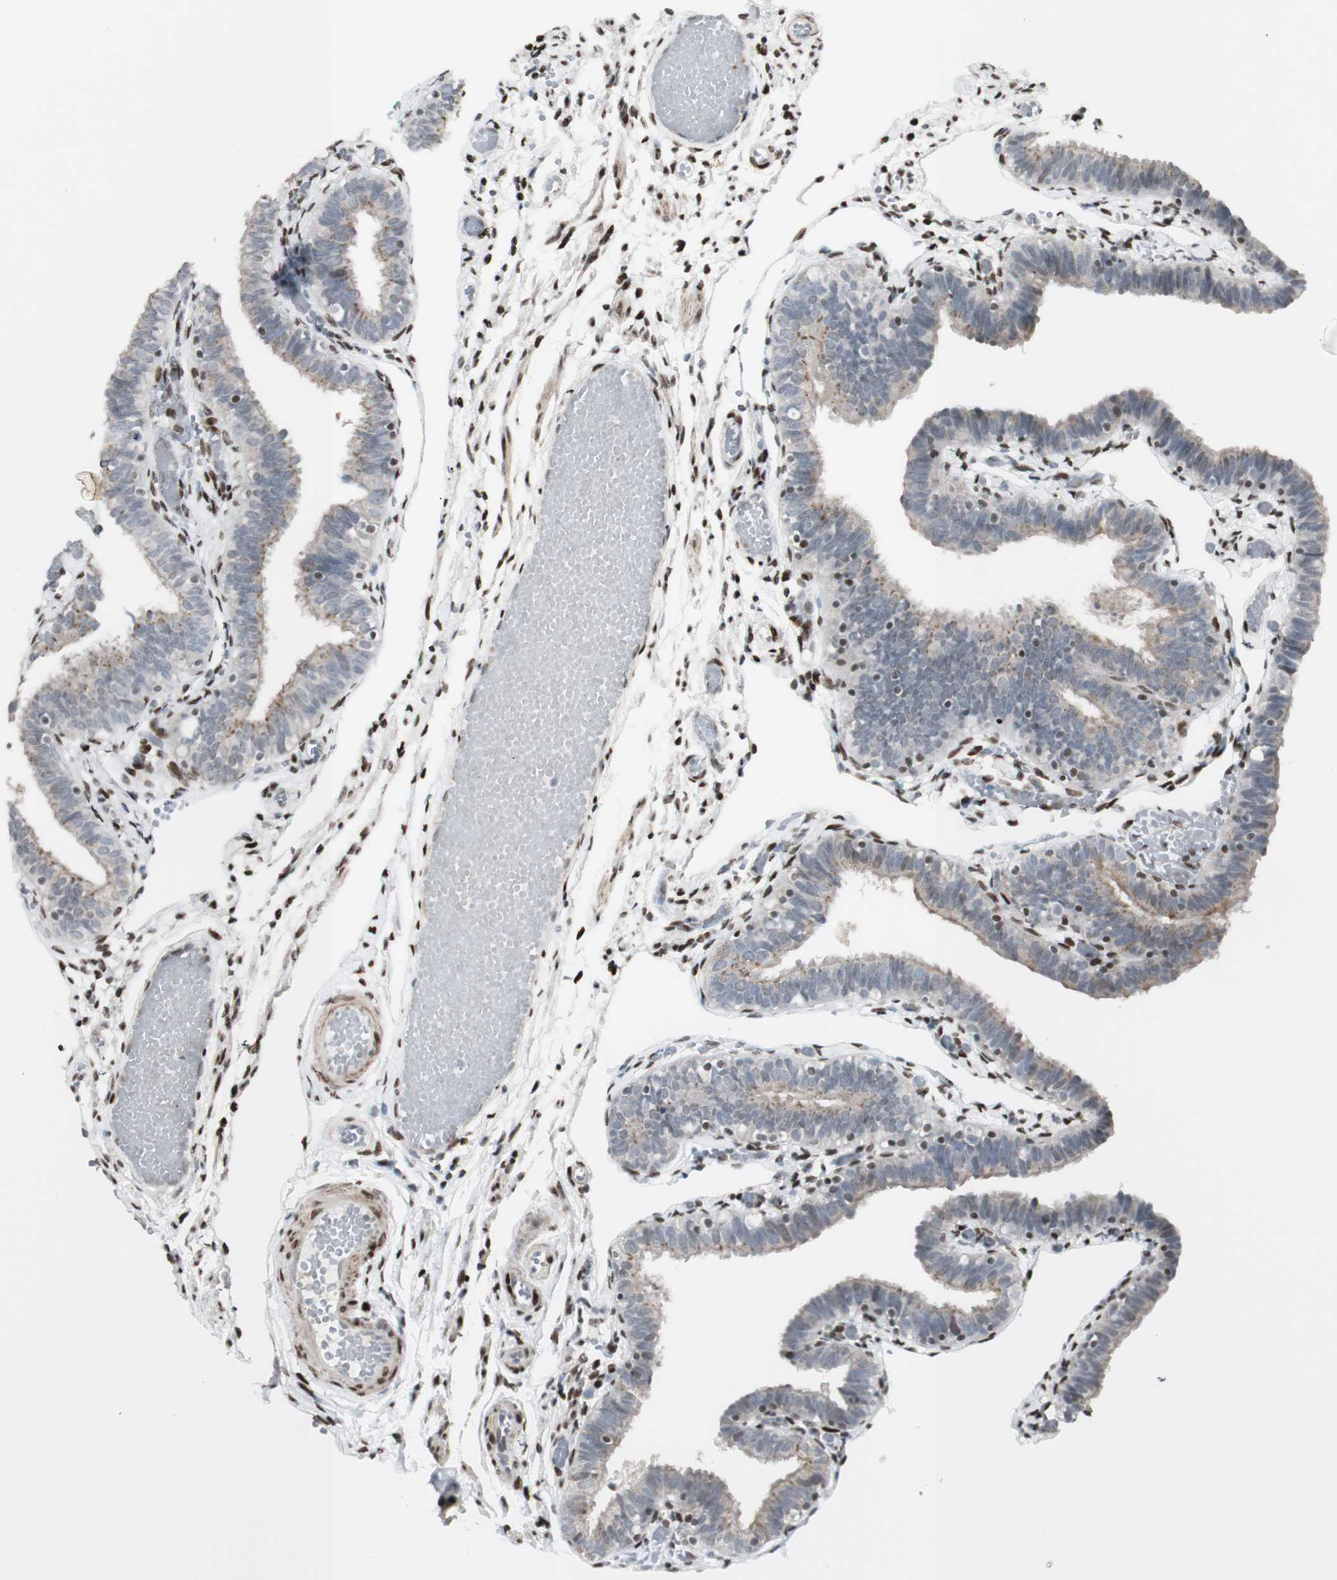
{"staining": {"intensity": "moderate", "quantity": "25%-75%", "location": "cytoplasmic/membranous"}, "tissue": "fallopian tube", "cell_type": "Glandular cells", "image_type": "normal", "snomed": [{"axis": "morphology", "description": "Normal tissue, NOS"}, {"axis": "topography", "description": "Fallopian tube"}], "caption": "High-magnification brightfield microscopy of benign fallopian tube stained with DAB (brown) and counterstained with hematoxylin (blue). glandular cells exhibit moderate cytoplasmic/membranous expression is seen in about25%-75% of cells.", "gene": "C1orf116", "patient": {"sex": "female", "age": 46}}